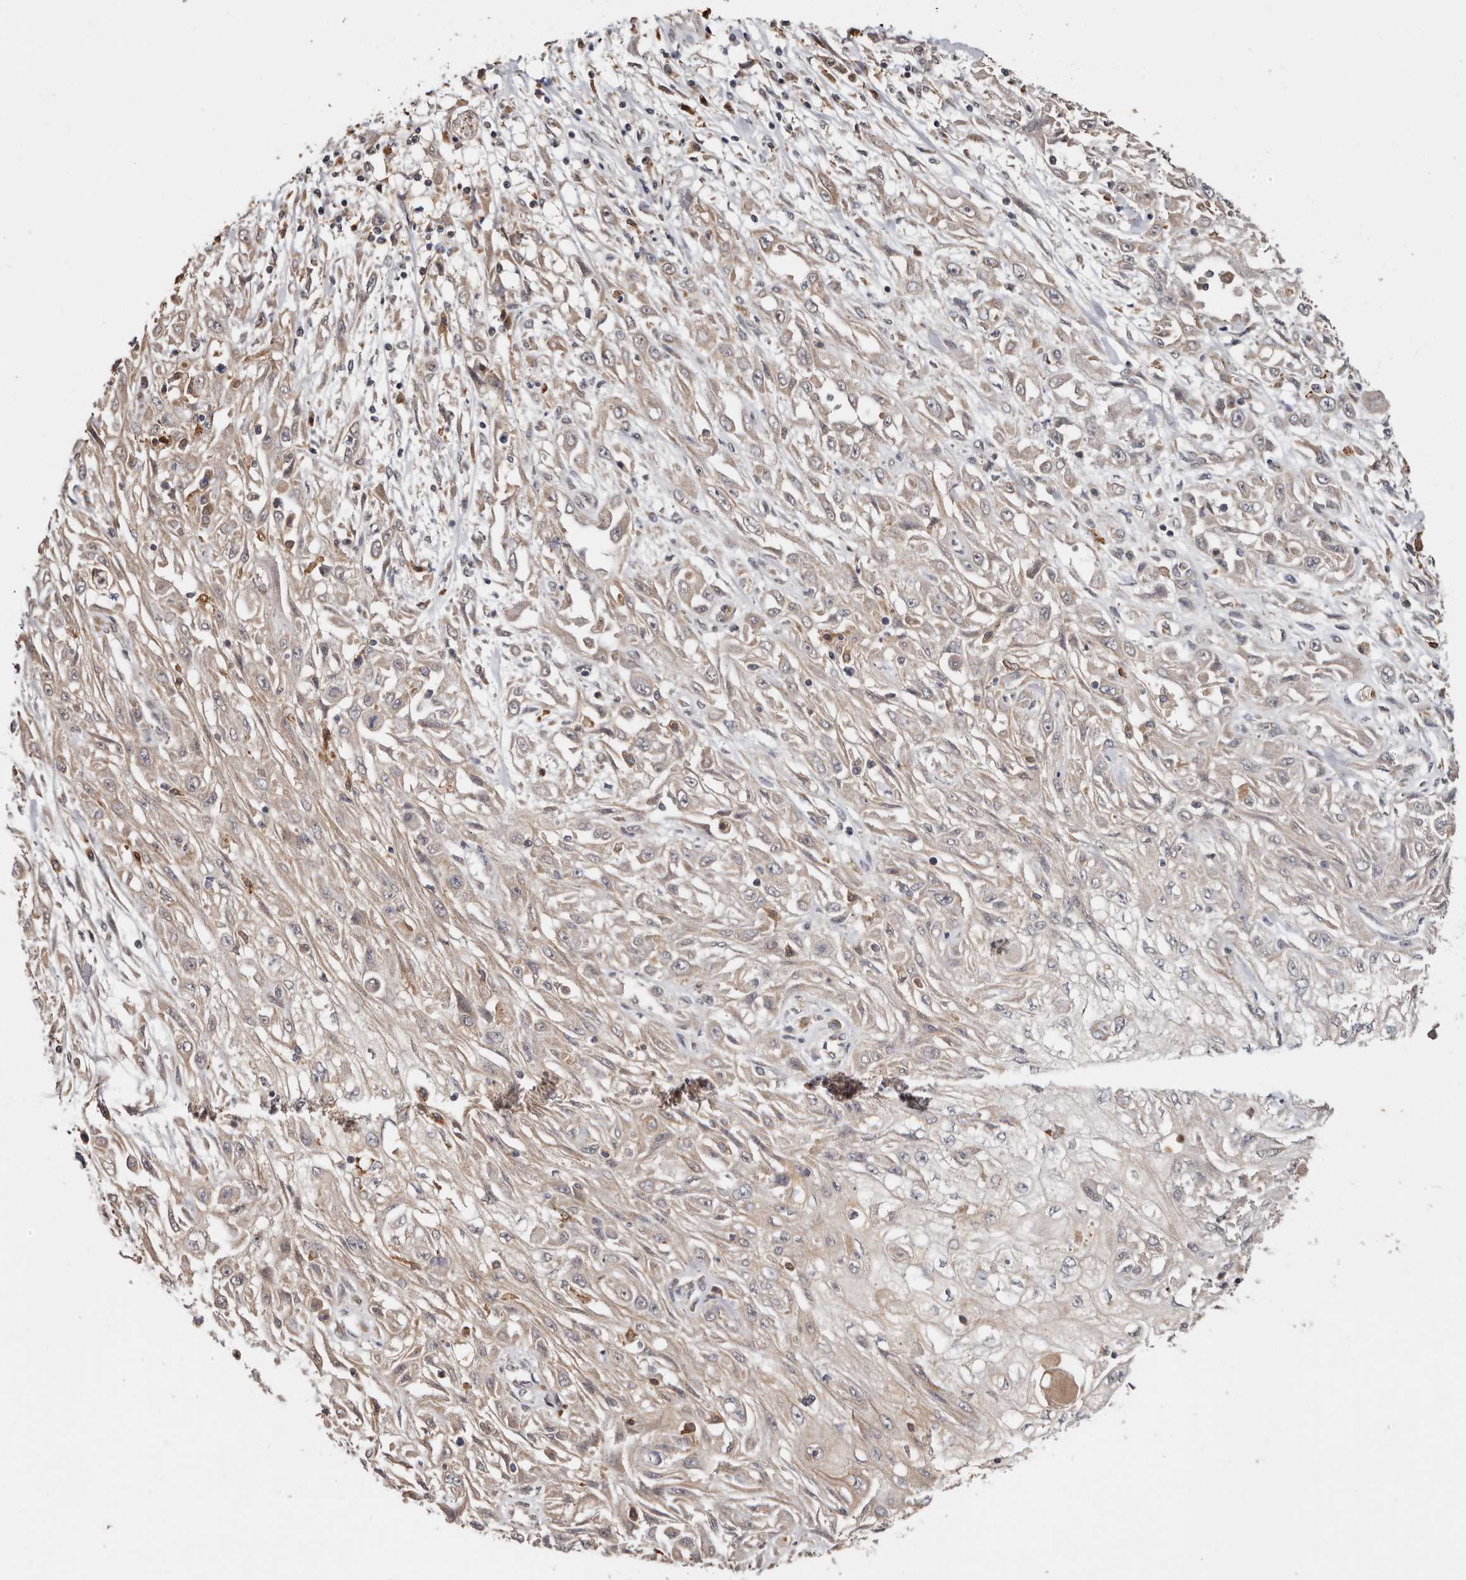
{"staining": {"intensity": "weak", "quantity": ">75%", "location": "cytoplasmic/membranous"}, "tissue": "skin cancer", "cell_type": "Tumor cells", "image_type": "cancer", "snomed": [{"axis": "morphology", "description": "Squamous cell carcinoma, NOS"}, {"axis": "morphology", "description": "Squamous cell carcinoma, metastatic, NOS"}, {"axis": "topography", "description": "Skin"}, {"axis": "topography", "description": "Lymph node"}], "caption": "Skin squamous cell carcinoma stained for a protein exhibits weak cytoplasmic/membranous positivity in tumor cells. (DAB (3,3'-diaminobenzidine) = brown stain, brightfield microscopy at high magnification).", "gene": "RSPO2", "patient": {"sex": "male", "age": 75}}